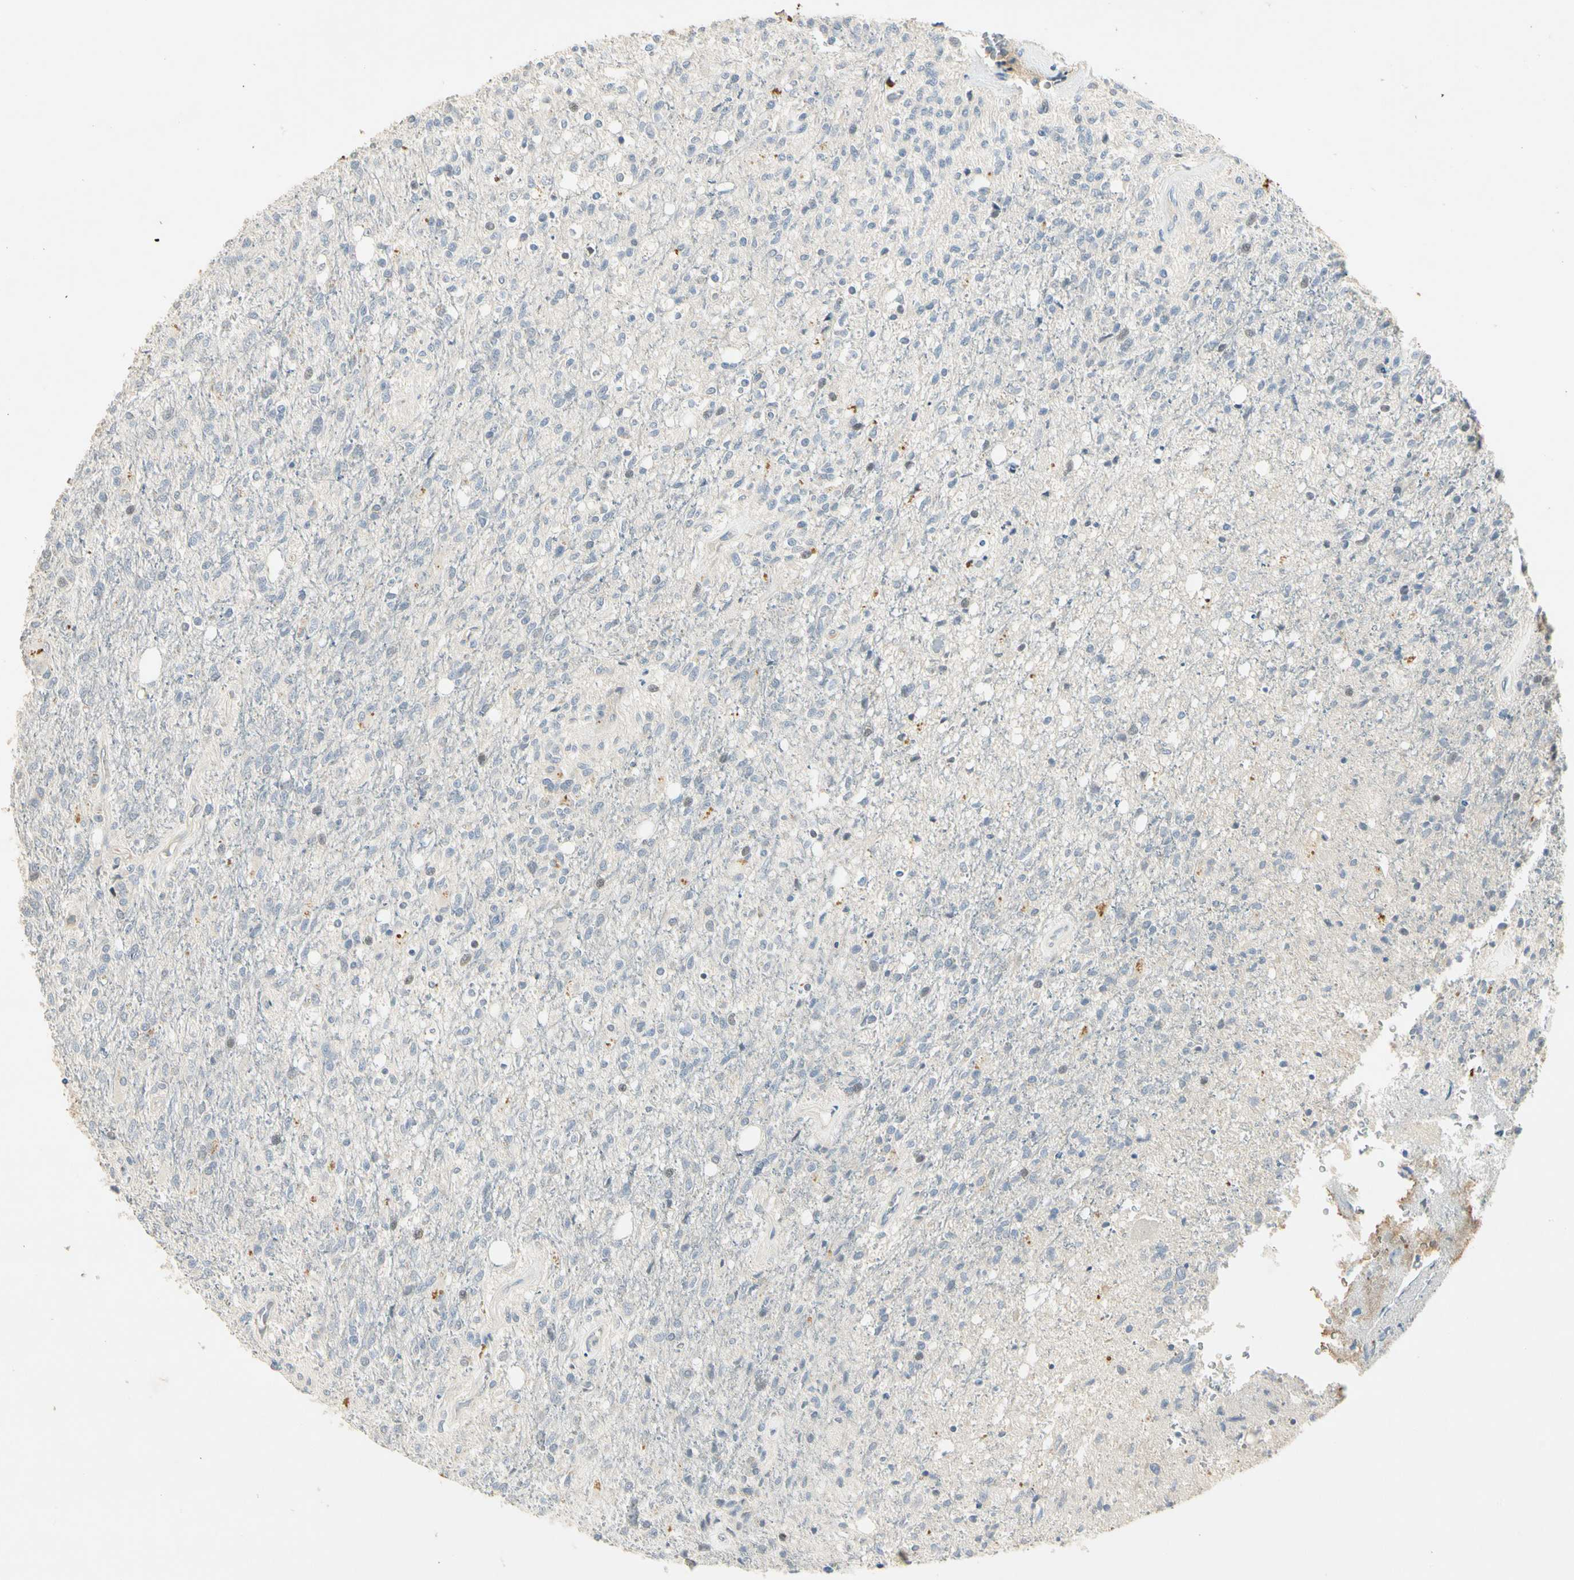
{"staining": {"intensity": "negative", "quantity": "none", "location": "none"}, "tissue": "glioma", "cell_type": "Tumor cells", "image_type": "cancer", "snomed": [{"axis": "morphology", "description": "Normal tissue, NOS"}, {"axis": "morphology", "description": "Glioma, malignant, High grade"}, {"axis": "topography", "description": "Cerebral cortex"}], "caption": "Glioma was stained to show a protein in brown. There is no significant positivity in tumor cells.", "gene": "PRSS21", "patient": {"sex": "male", "age": 77}}